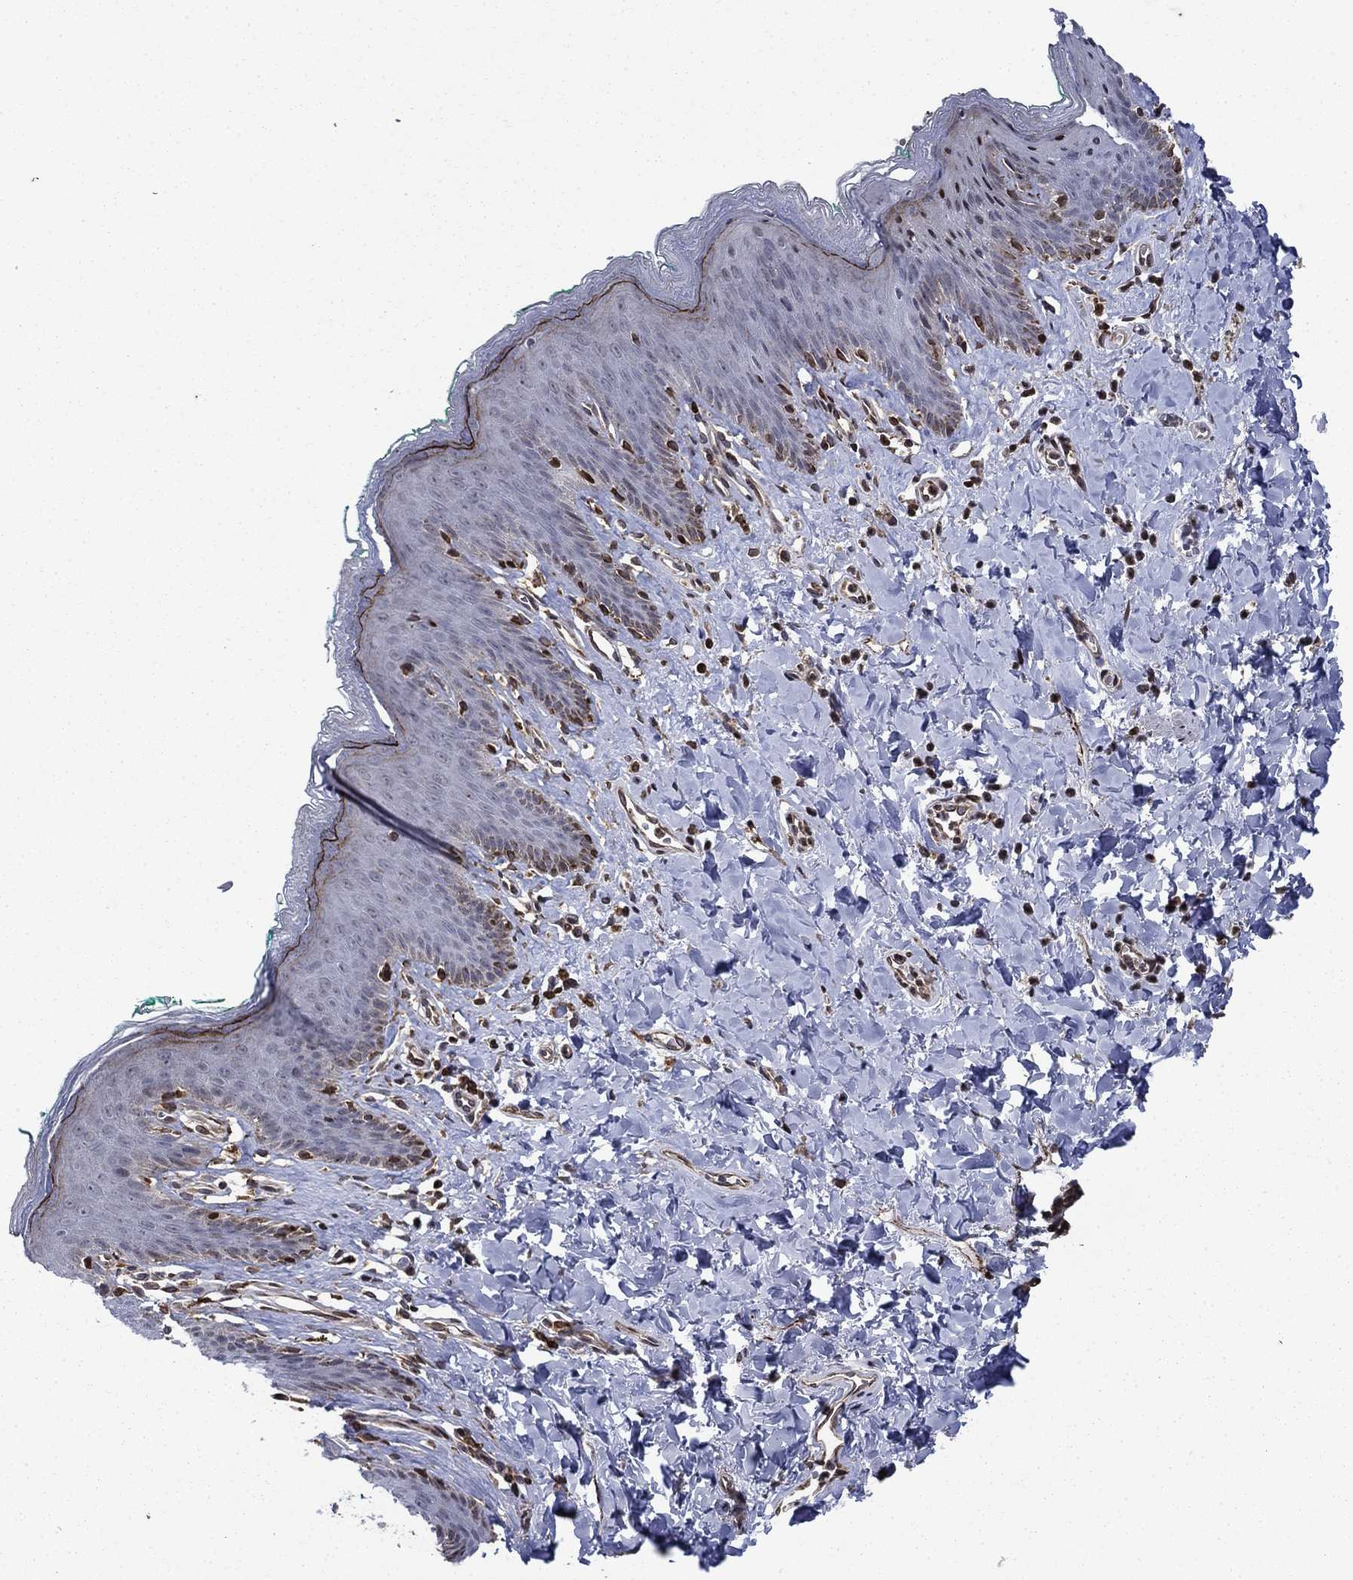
{"staining": {"intensity": "weak", "quantity": "<25%", "location": "cytoplasmic/membranous"}, "tissue": "skin", "cell_type": "Epidermal cells", "image_type": "normal", "snomed": [{"axis": "morphology", "description": "Normal tissue, NOS"}, {"axis": "topography", "description": "Vulva"}], "caption": "Immunohistochemical staining of unremarkable skin exhibits no significant staining in epidermal cells. (DAB (3,3'-diaminobenzidine) immunohistochemistry, high magnification).", "gene": "DHRS7", "patient": {"sex": "female", "age": 66}}